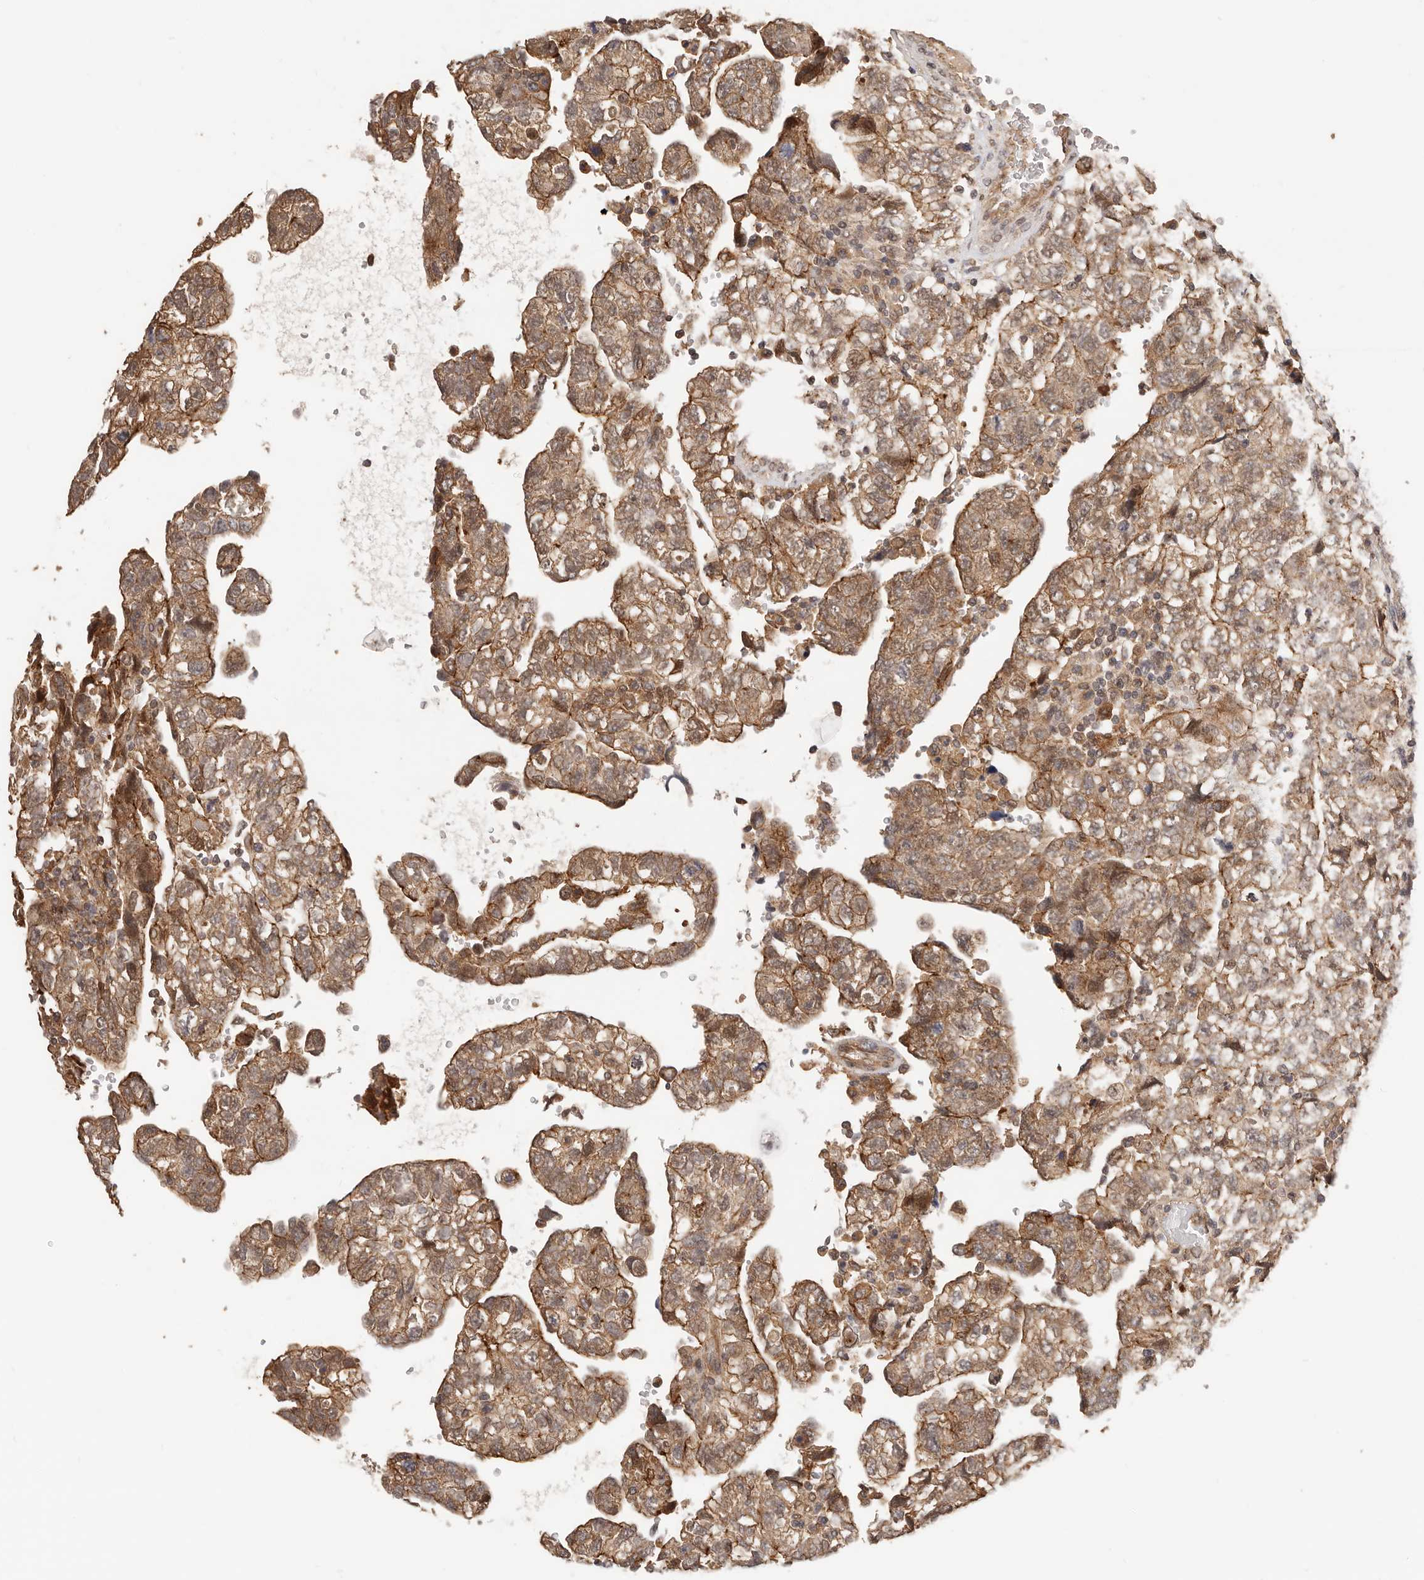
{"staining": {"intensity": "moderate", "quantity": ">75%", "location": "cytoplasmic/membranous"}, "tissue": "testis cancer", "cell_type": "Tumor cells", "image_type": "cancer", "snomed": [{"axis": "morphology", "description": "Carcinoma, Embryonal, NOS"}, {"axis": "topography", "description": "Testis"}], "caption": "Tumor cells display moderate cytoplasmic/membranous staining in about >75% of cells in testis cancer (embryonal carcinoma).", "gene": "AFDN", "patient": {"sex": "male", "age": 36}}